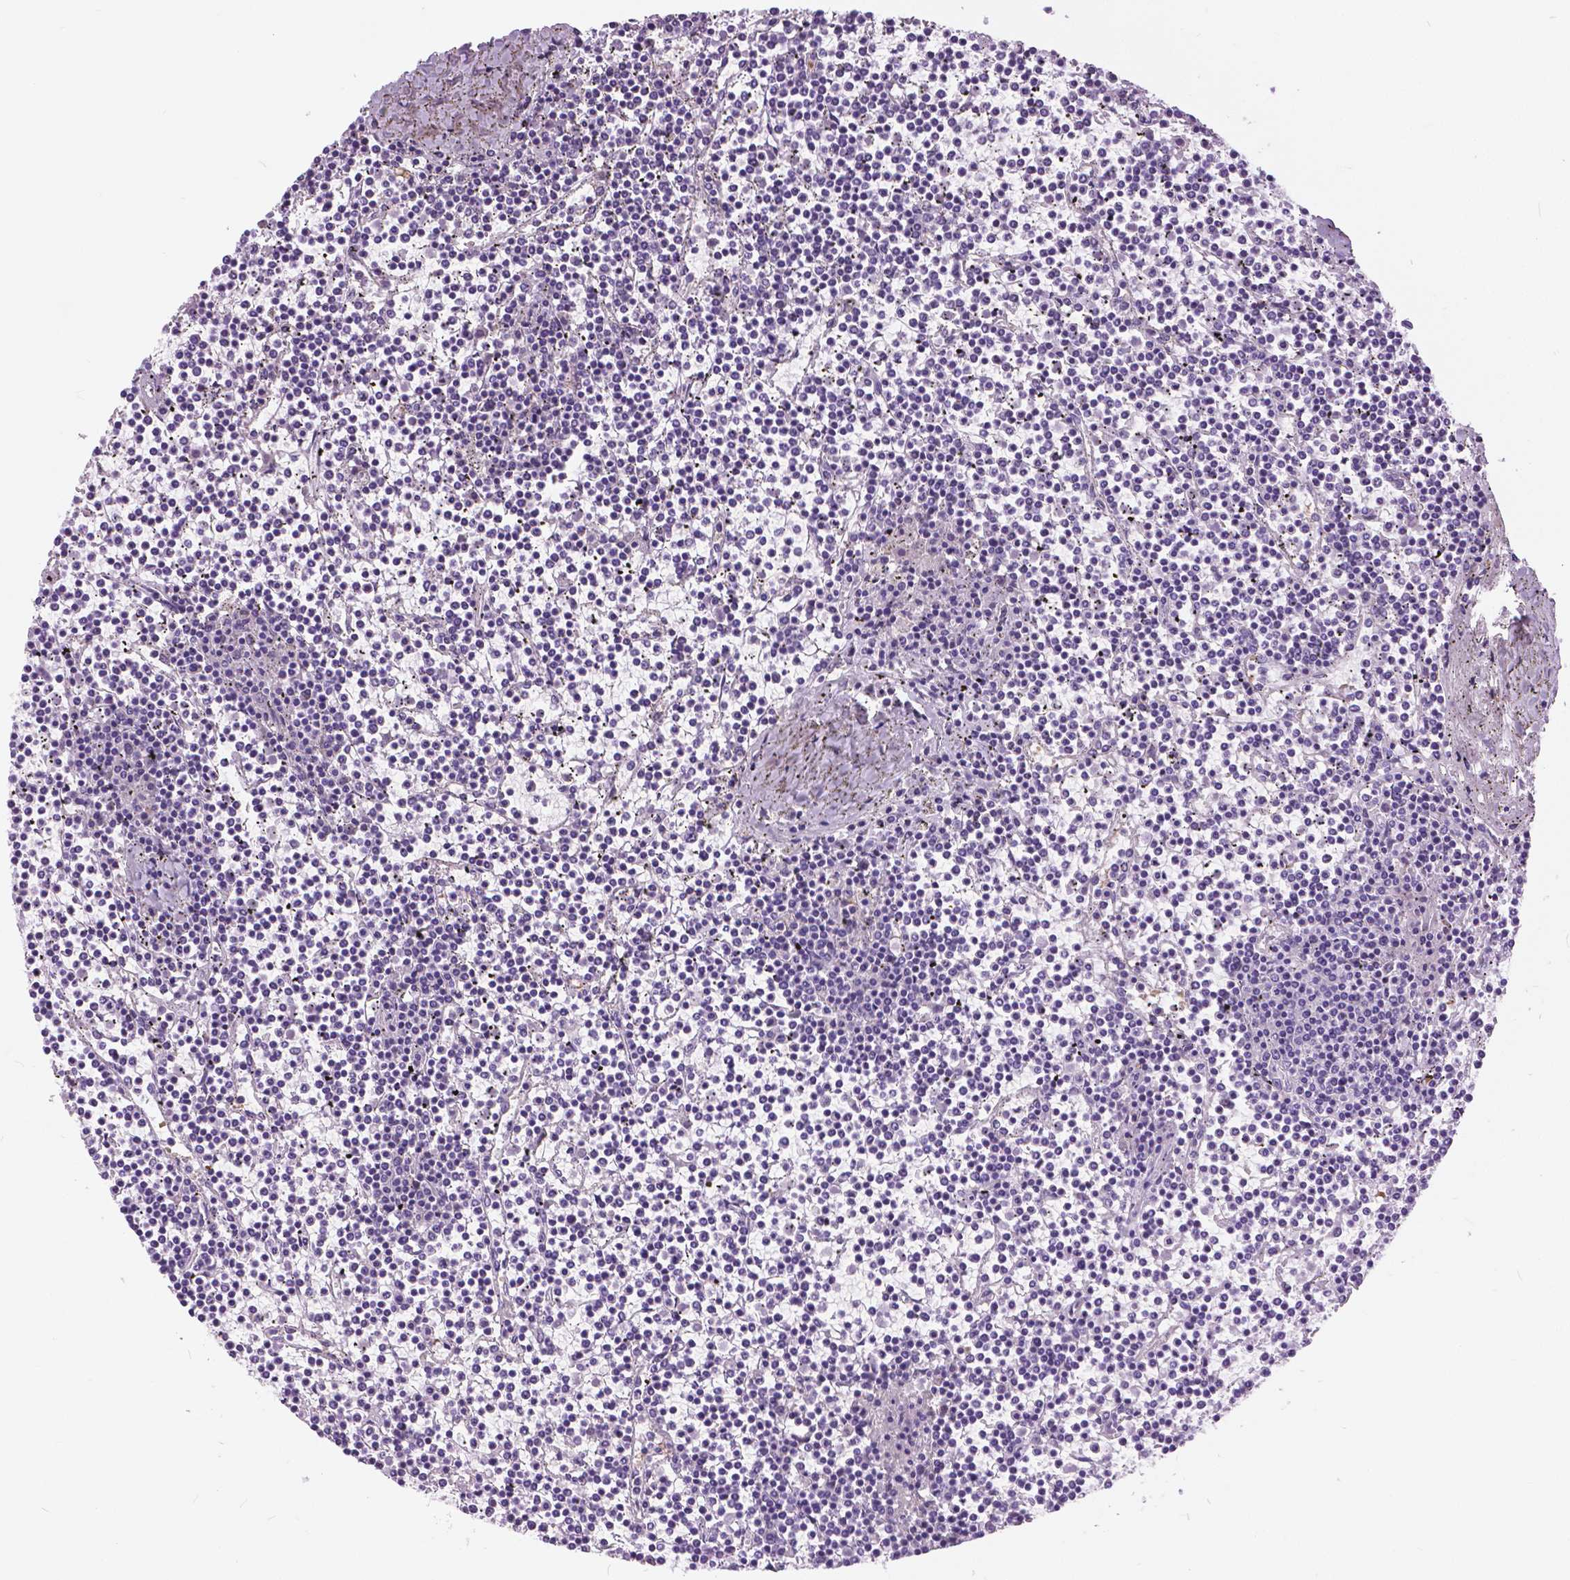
{"staining": {"intensity": "negative", "quantity": "none", "location": "none"}, "tissue": "lymphoma", "cell_type": "Tumor cells", "image_type": "cancer", "snomed": [{"axis": "morphology", "description": "Malignant lymphoma, non-Hodgkin's type, Low grade"}, {"axis": "topography", "description": "Spleen"}], "caption": "DAB immunohistochemical staining of lymphoma displays no significant staining in tumor cells.", "gene": "TP53TG5", "patient": {"sex": "female", "age": 19}}